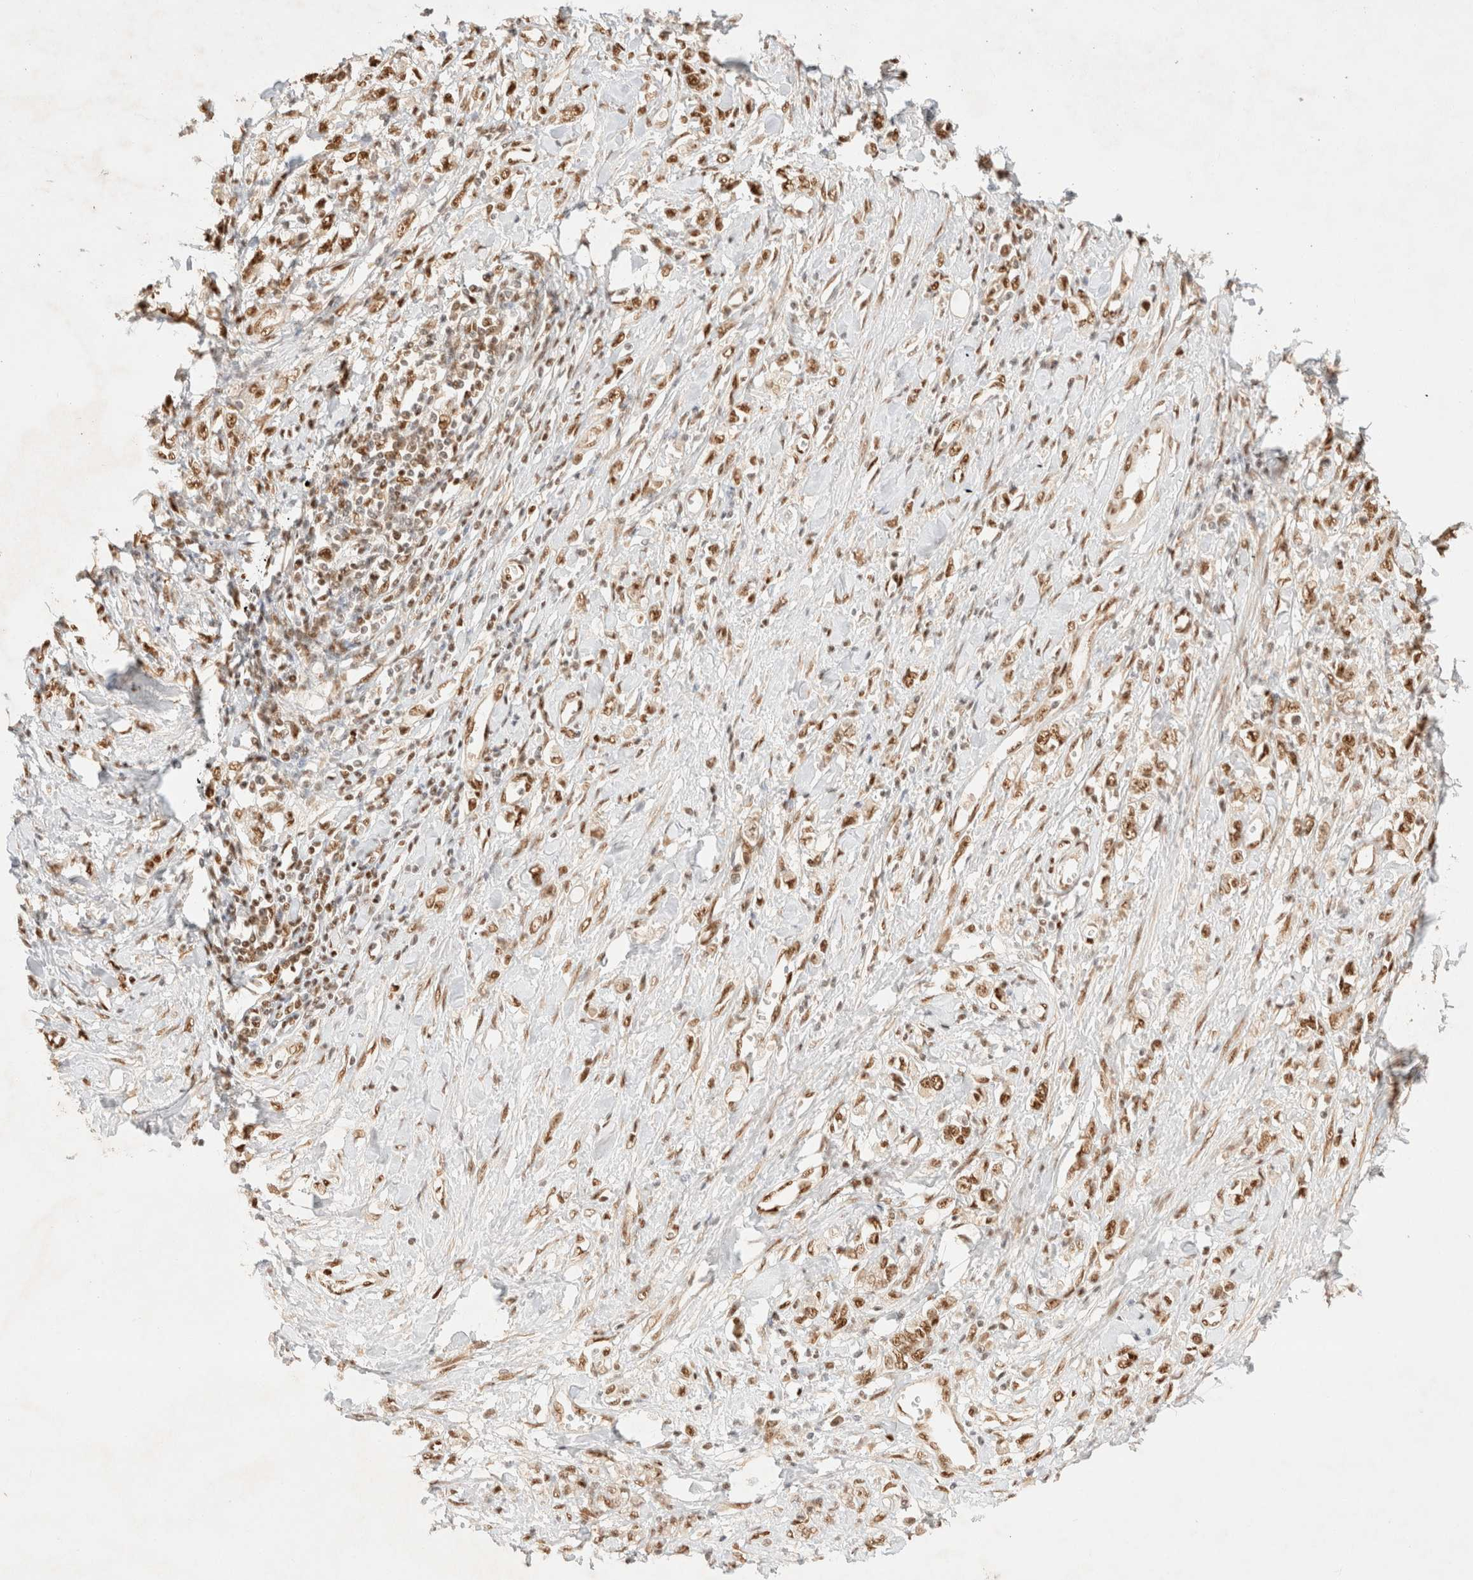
{"staining": {"intensity": "moderate", "quantity": ">75%", "location": "nuclear"}, "tissue": "stomach cancer", "cell_type": "Tumor cells", "image_type": "cancer", "snomed": [{"axis": "morphology", "description": "Adenocarcinoma, NOS"}, {"axis": "topography", "description": "Stomach"}], "caption": "Protein expression analysis of human stomach cancer reveals moderate nuclear expression in about >75% of tumor cells. (Brightfield microscopy of DAB IHC at high magnification).", "gene": "ZNF768", "patient": {"sex": "female", "age": 76}}